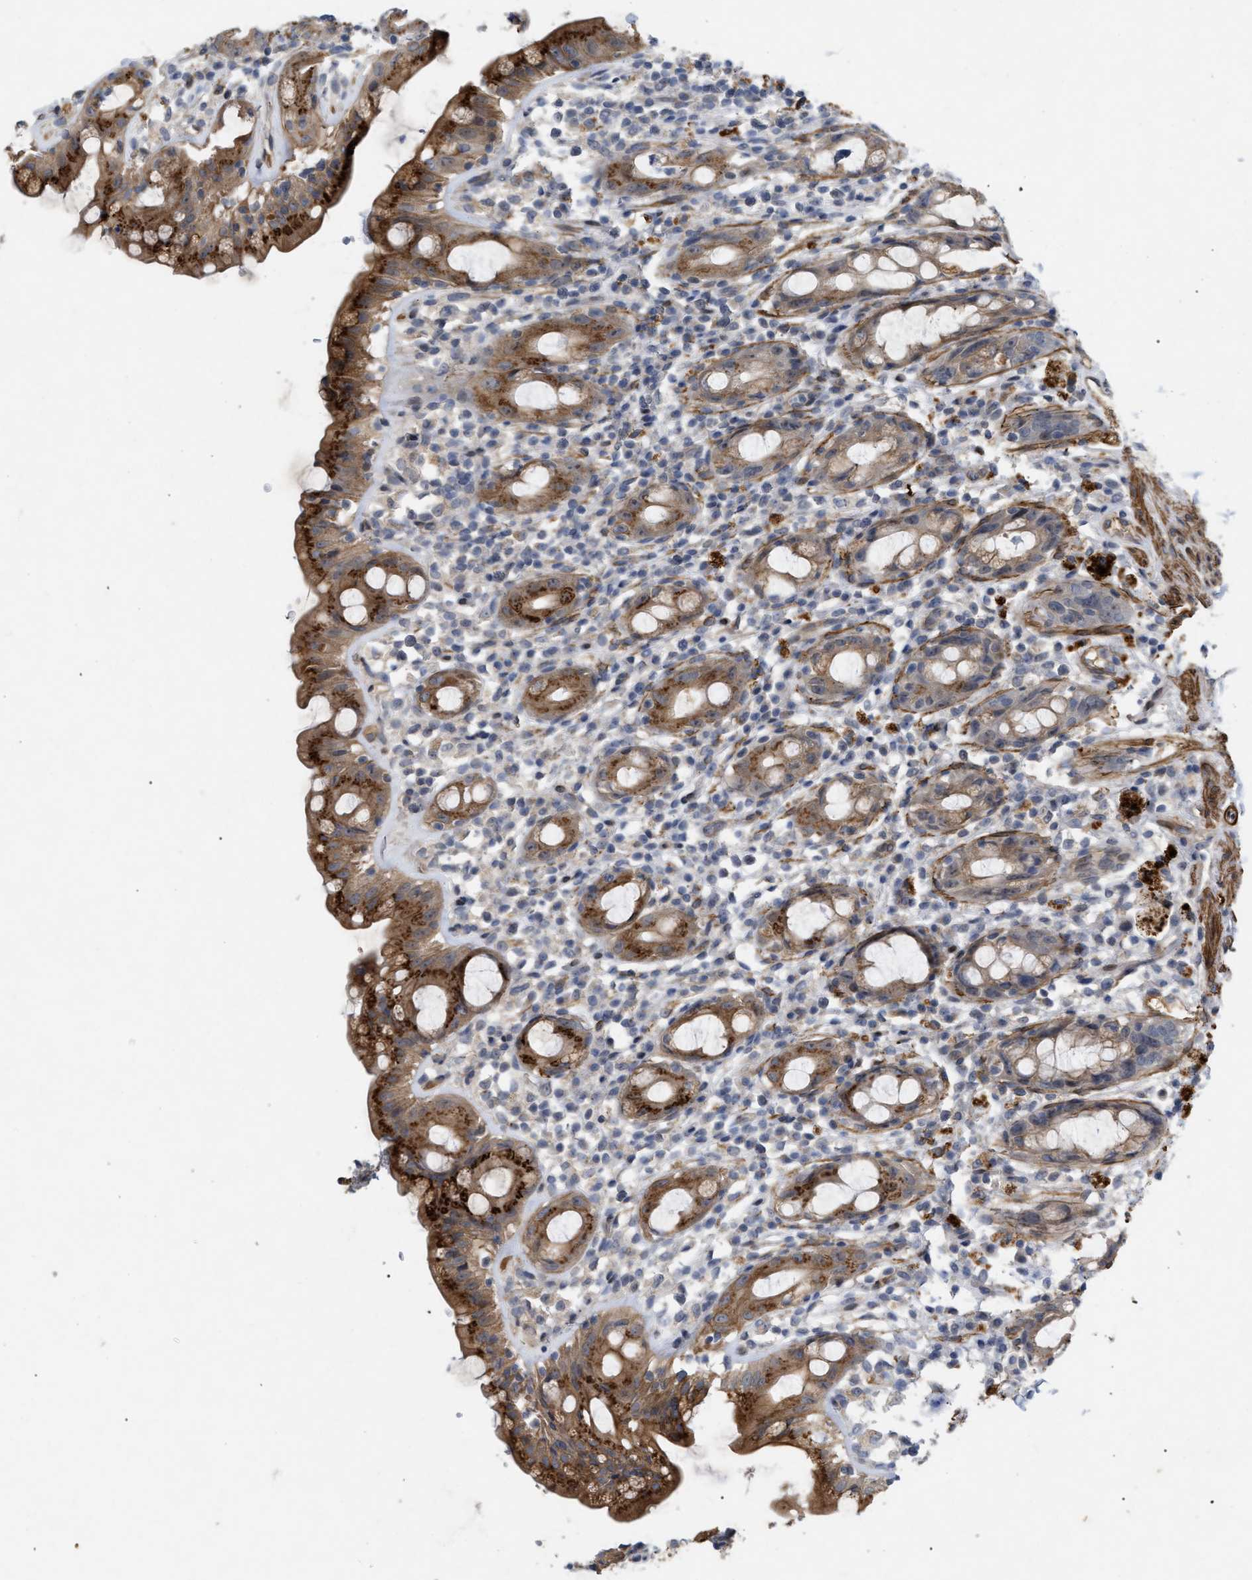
{"staining": {"intensity": "strong", "quantity": ">75%", "location": "cytoplasmic/membranous"}, "tissue": "rectum", "cell_type": "Glandular cells", "image_type": "normal", "snomed": [{"axis": "morphology", "description": "Normal tissue, NOS"}, {"axis": "topography", "description": "Rectum"}], "caption": "Brown immunohistochemical staining in benign human rectum demonstrates strong cytoplasmic/membranous positivity in about >75% of glandular cells. The protein is stained brown, and the nuclei are stained in blue (DAB IHC with brightfield microscopy, high magnification).", "gene": "ST6GALNAC6", "patient": {"sex": "male", "age": 44}}